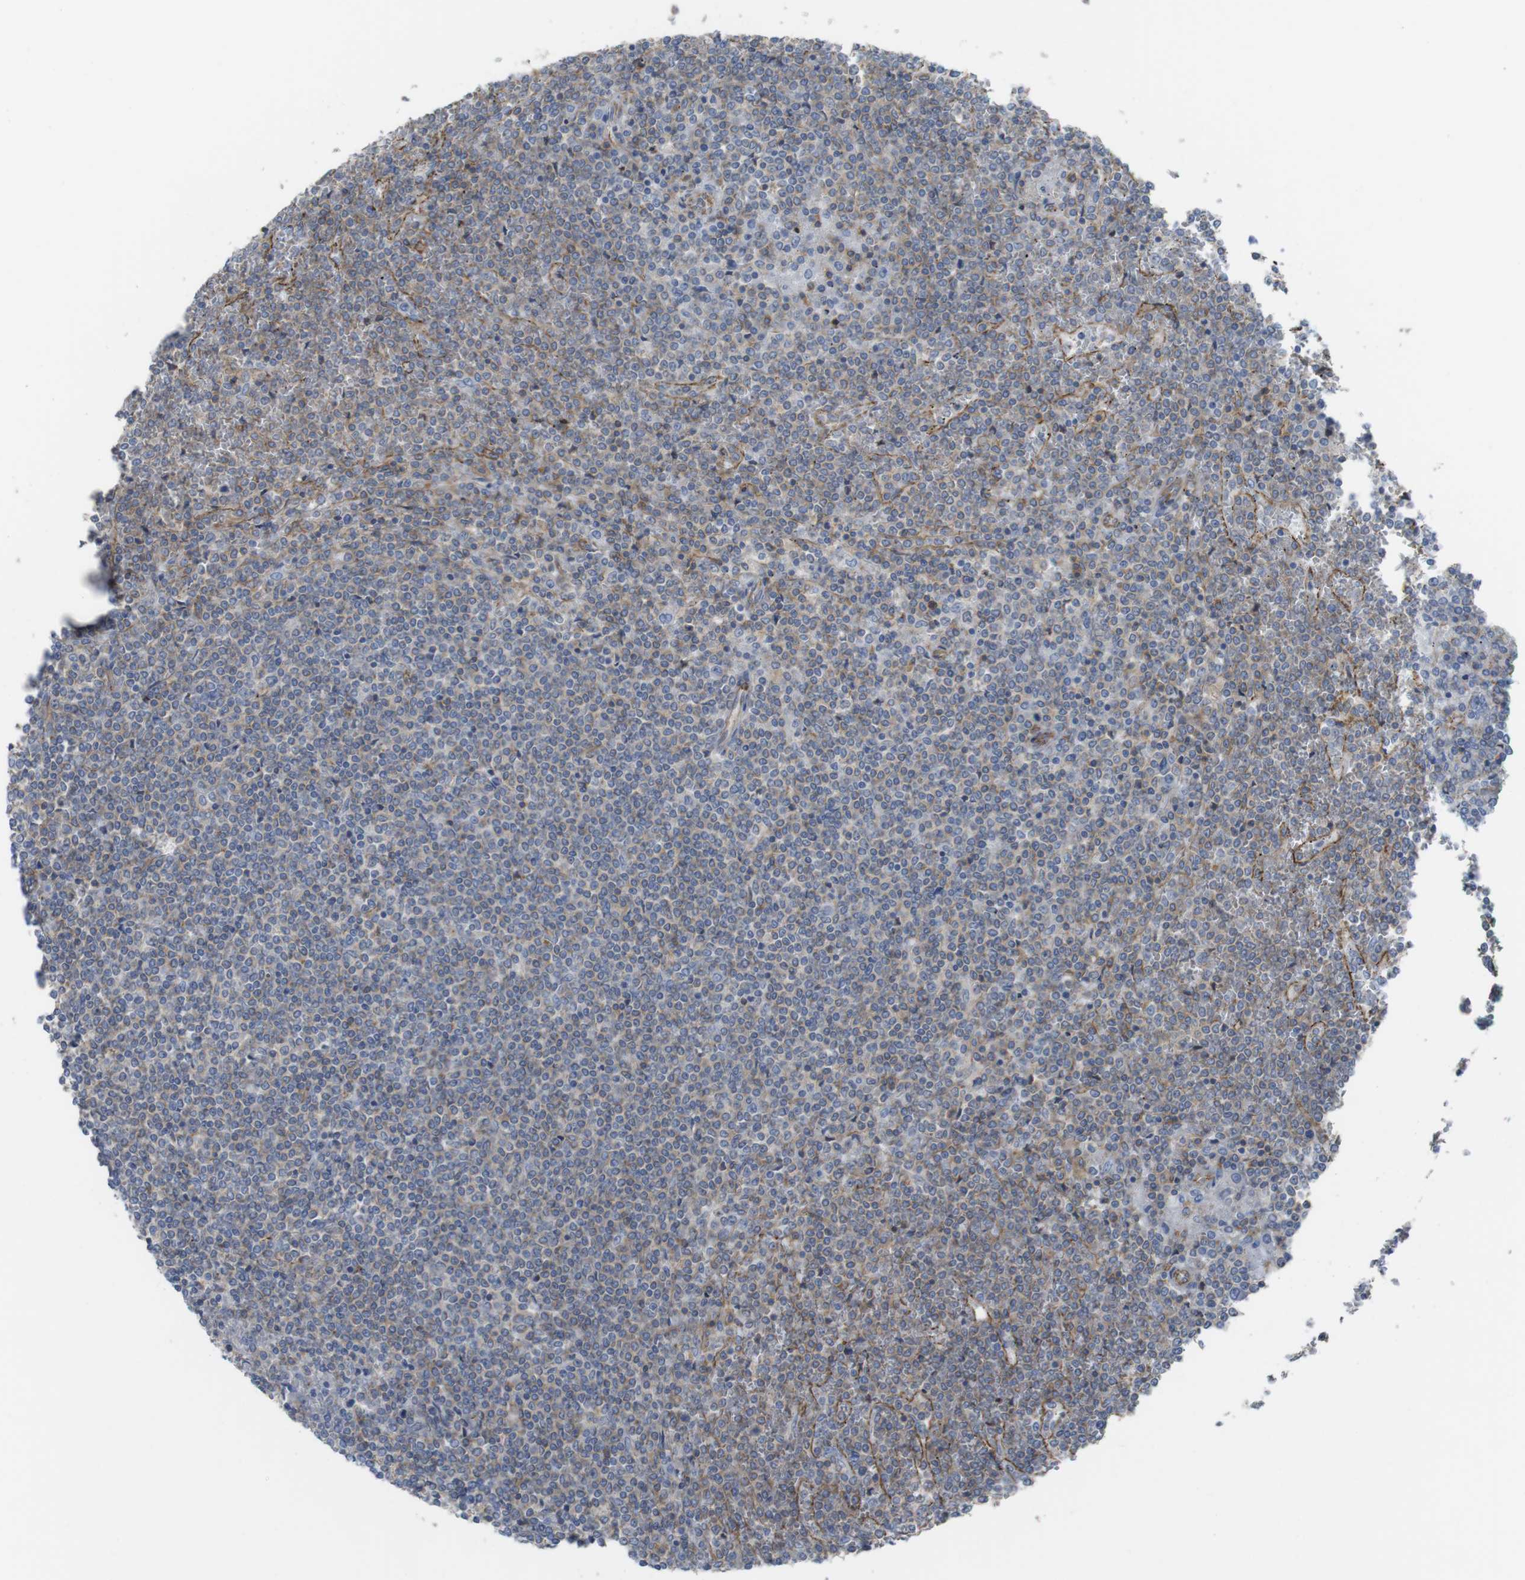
{"staining": {"intensity": "weak", "quantity": "25%-75%", "location": "cytoplasmic/membranous"}, "tissue": "lymphoma", "cell_type": "Tumor cells", "image_type": "cancer", "snomed": [{"axis": "morphology", "description": "Malignant lymphoma, non-Hodgkin's type, Low grade"}, {"axis": "topography", "description": "Spleen"}], "caption": "A brown stain shows weak cytoplasmic/membranous expression of a protein in human lymphoma tumor cells. The protein of interest is stained brown, and the nuclei are stained in blue (DAB IHC with brightfield microscopy, high magnification).", "gene": "PREX2", "patient": {"sex": "female", "age": 19}}